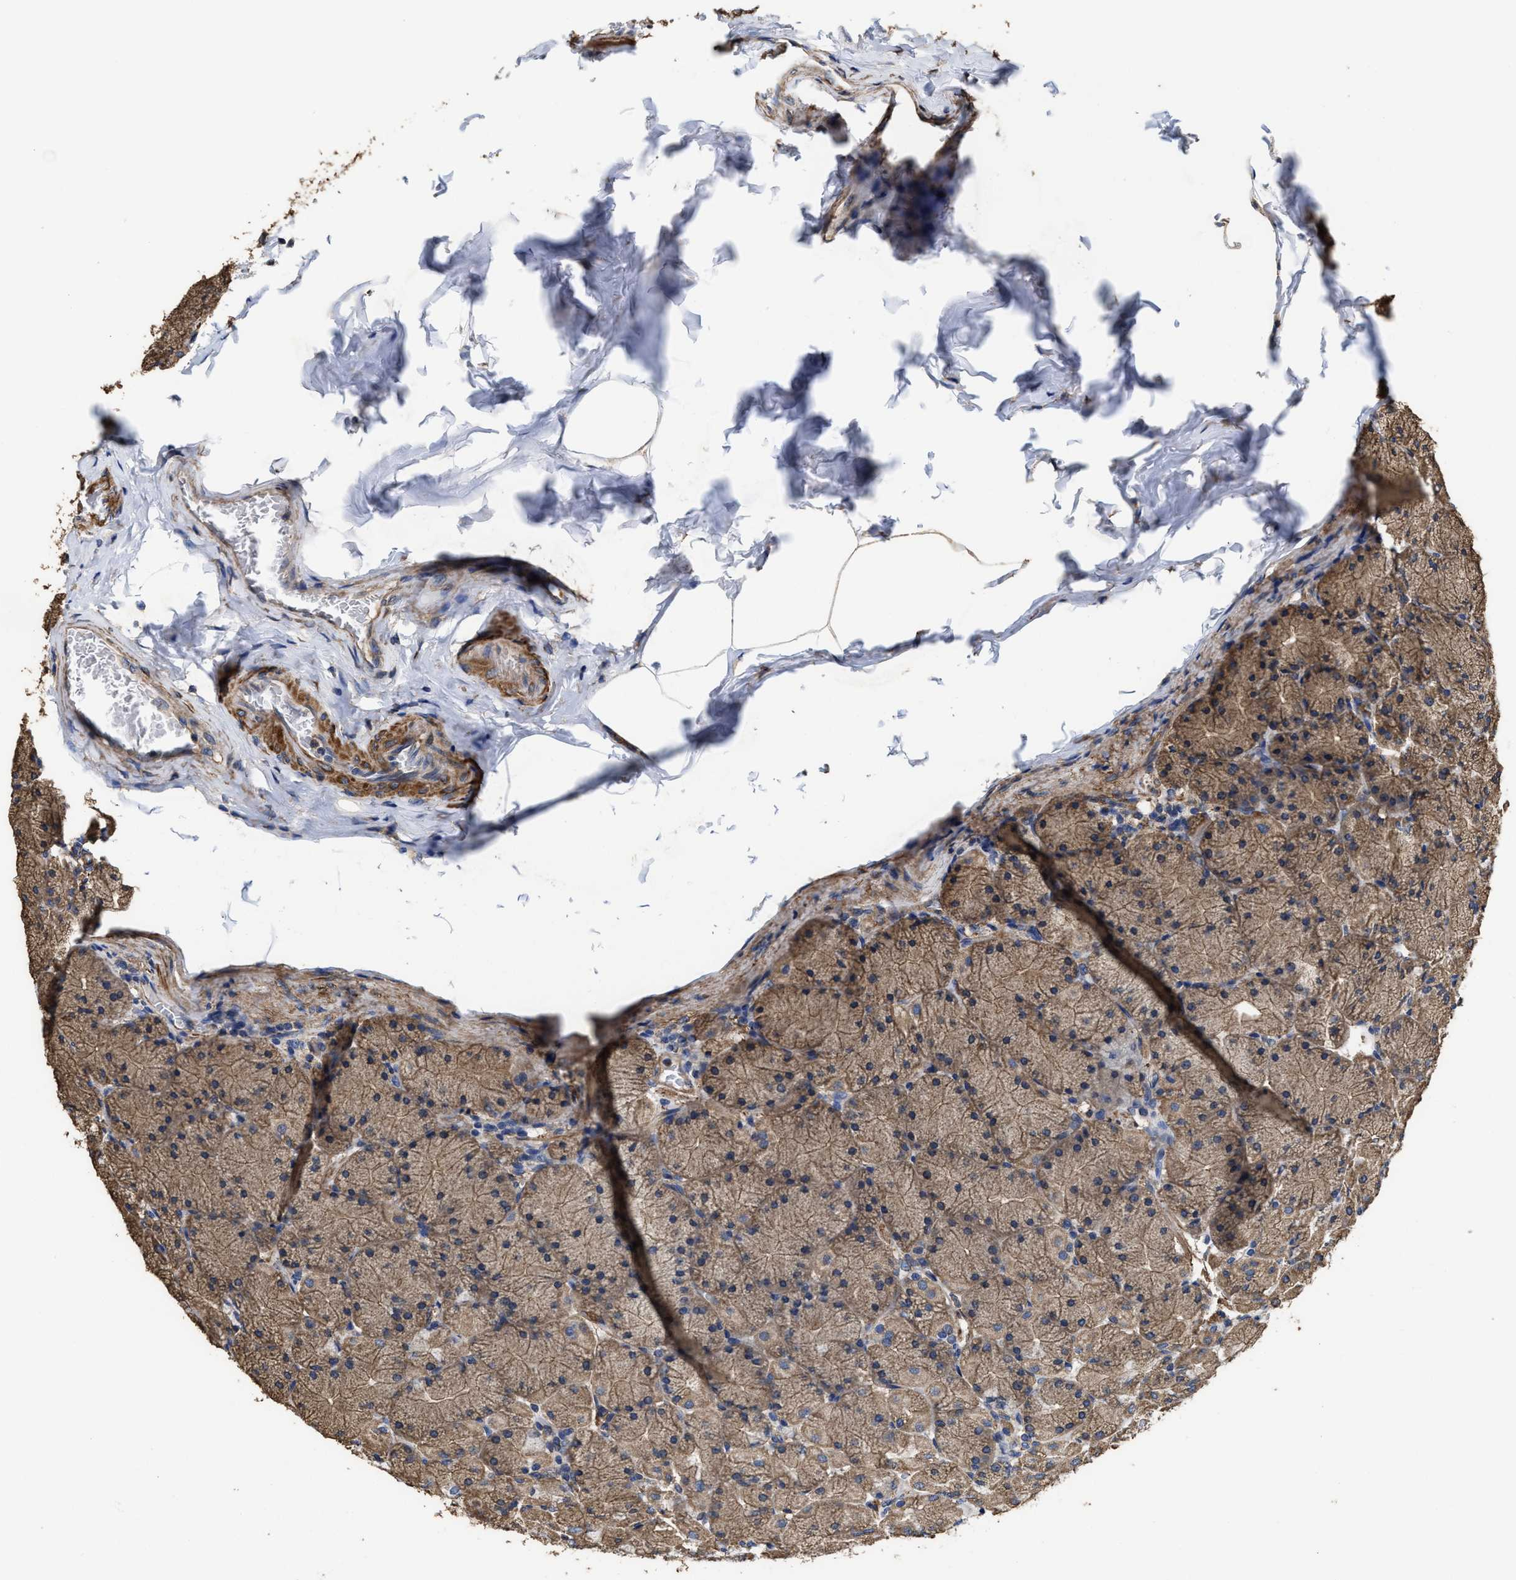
{"staining": {"intensity": "moderate", "quantity": ">75%", "location": "cytoplasmic/membranous"}, "tissue": "stomach", "cell_type": "Glandular cells", "image_type": "normal", "snomed": [{"axis": "morphology", "description": "Normal tissue, NOS"}, {"axis": "topography", "description": "Stomach, upper"}], "caption": "This image demonstrates IHC staining of benign stomach, with medium moderate cytoplasmic/membranous staining in approximately >75% of glandular cells.", "gene": "SFXN4", "patient": {"sex": "female", "age": 56}}